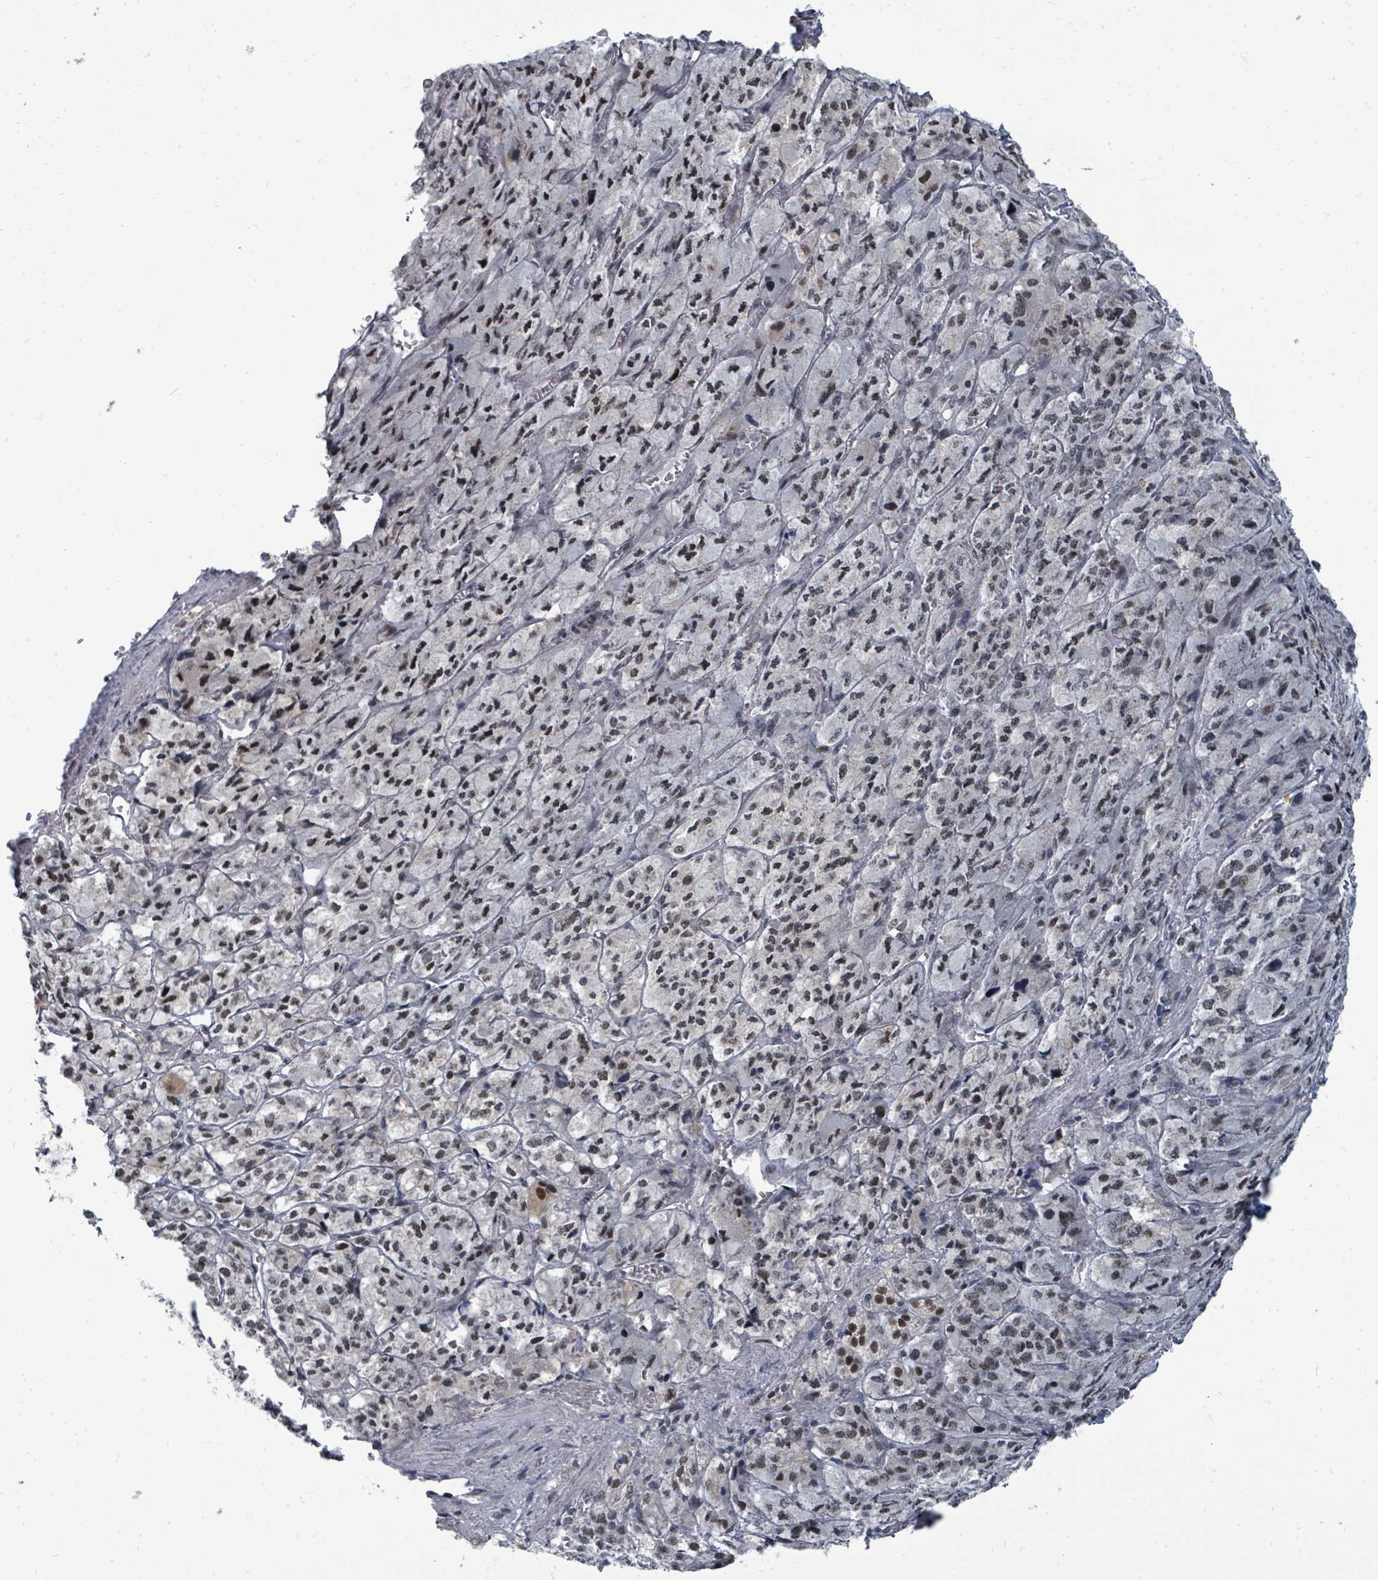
{"staining": {"intensity": "moderate", "quantity": ">75%", "location": "nuclear"}, "tissue": "adrenal gland", "cell_type": "Glandular cells", "image_type": "normal", "snomed": [{"axis": "morphology", "description": "Normal tissue, NOS"}, {"axis": "topography", "description": "Adrenal gland"}], "caption": "Immunohistochemistry (DAB (3,3'-diaminobenzidine)) staining of unremarkable adrenal gland displays moderate nuclear protein staining in approximately >75% of glandular cells. (brown staining indicates protein expression, while blue staining denotes nuclei).", "gene": "UCK1", "patient": {"sex": "female", "age": 41}}